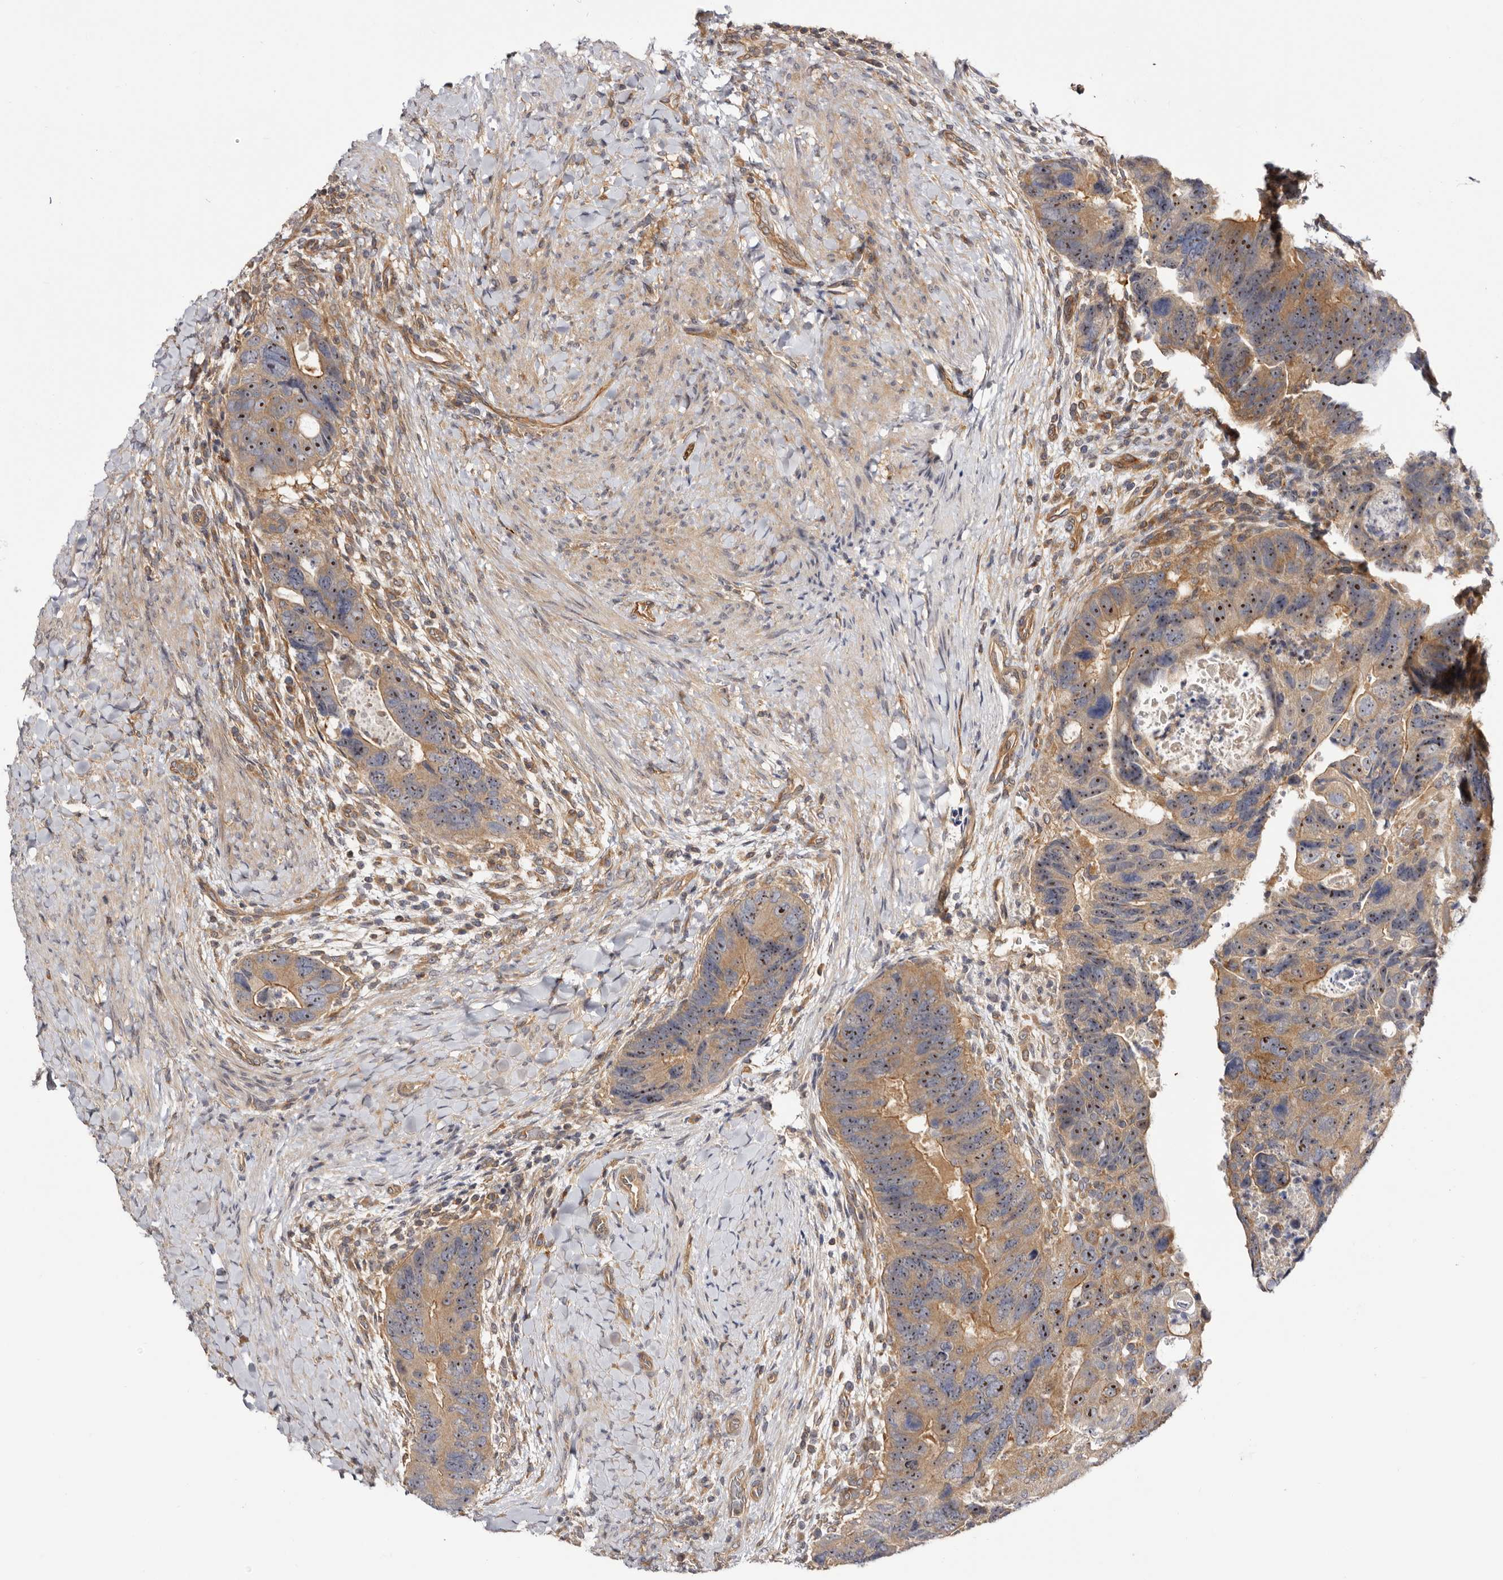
{"staining": {"intensity": "moderate", "quantity": ">75%", "location": "cytoplasmic/membranous,nuclear"}, "tissue": "colorectal cancer", "cell_type": "Tumor cells", "image_type": "cancer", "snomed": [{"axis": "morphology", "description": "Adenocarcinoma, NOS"}, {"axis": "topography", "description": "Rectum"}], "caption": "Immunohistochemical staining of human colorectal cancer displays moderate cytoplasmic/membranous and nuclear protein expression in about >75% of tumor cells. (IHC, brightfield microscopy, high magnification).", "gene": "PANK4", "patient": {"sex": "male", "age": 59}}